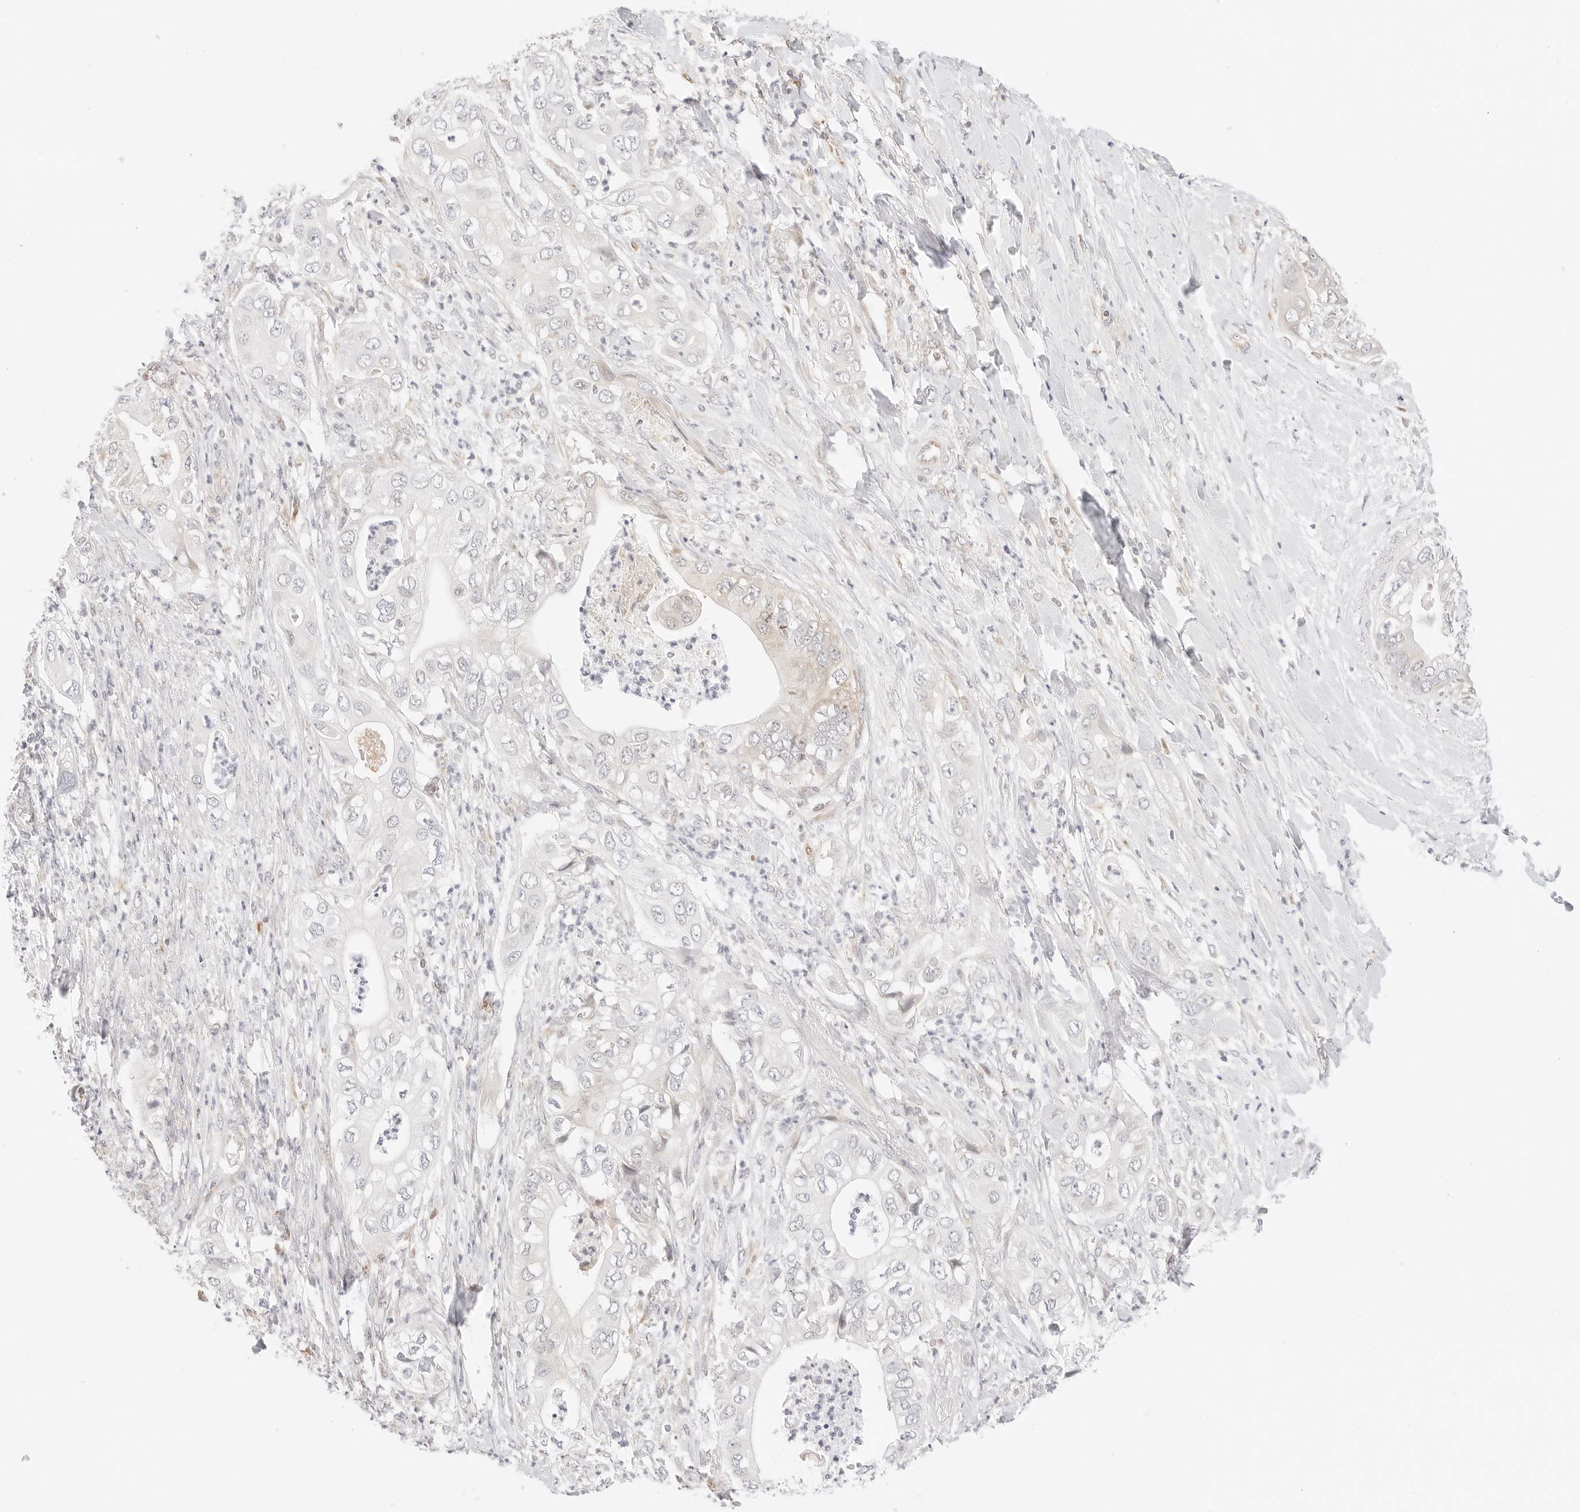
{"staining": {"intensity": "negative", "quantity": "none", "location": "none"}, "tissue": "pancreatic cancer", "cell_type": "Tumor cells", "image_type": "cancer", "snomed": [{"axis": "morphology", "description": "Adenocarcinoma, NOS"}, {"axis": "topography", "description": "Pancreas"}], "caption": "The immunohistochemistry photomicrograph has no significant positivity in tumor cells of pancreatic cancer (adenocarcinoma) tissue.", "gene": "ERO1B", "patient": {"sex": "female", "age": 78}}